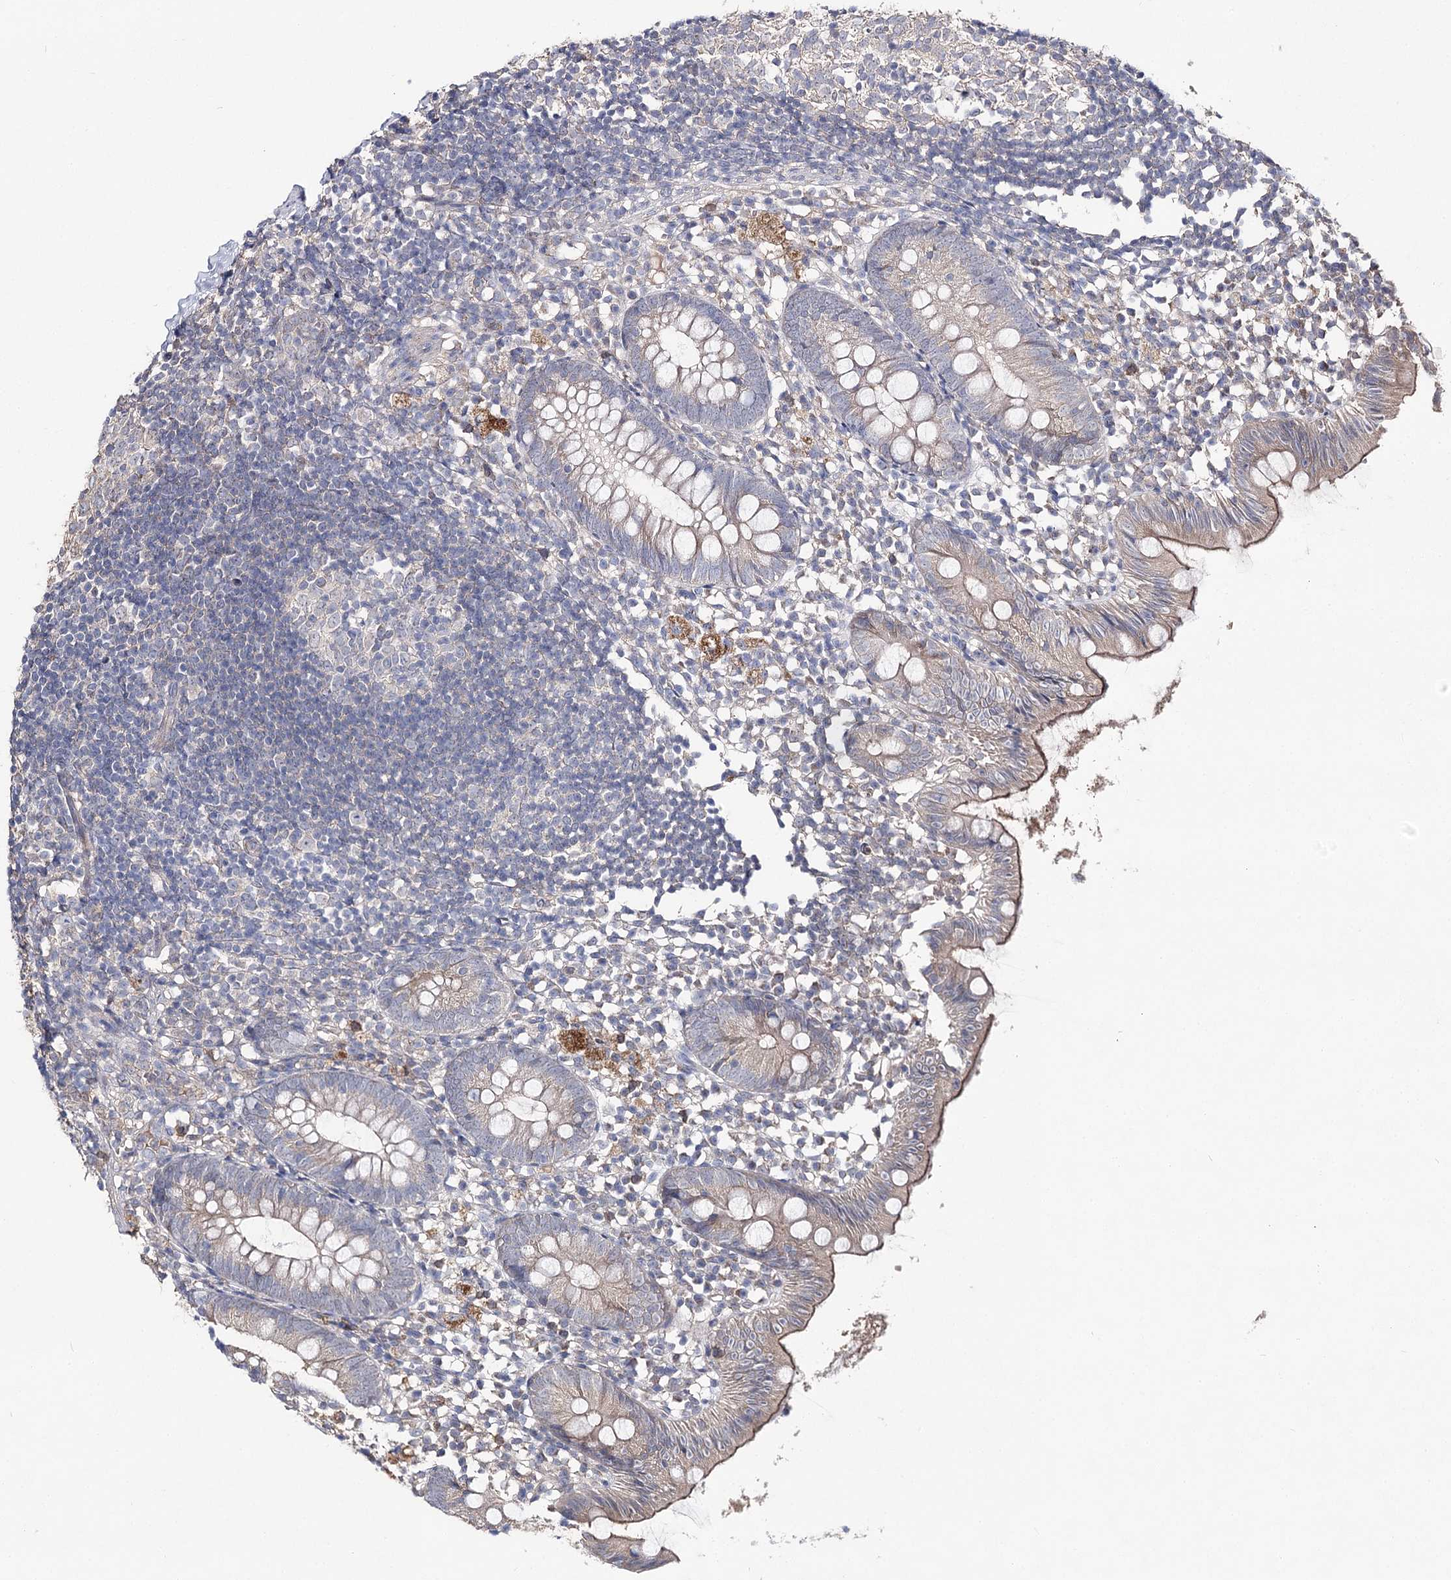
{"staining": {"intensity": "moderate", "quantity": "25%-75%", "location": "cytoplasmic/membranous"}, "tissue": "appendix", "cell_type": "Glandular cells", "image_type": "normal", "snomed": [{"axis": "morphology", "description": "Normal tissue, NOS"}, {"axis": "topography", "description": "Appendix"}], "caption": "Immunohistochemistry (IHC) histopathology image of benign appendix: human appendix stained using immunohistochemistry shows medium levels of moderate protein expression localized specifically in the cytoplasmic/membranous of glandular cells, appearing as a cytoplasmic/membranous brown color.", "gene": "AURKC", "patient": {"sex": "female", "age": 20}}